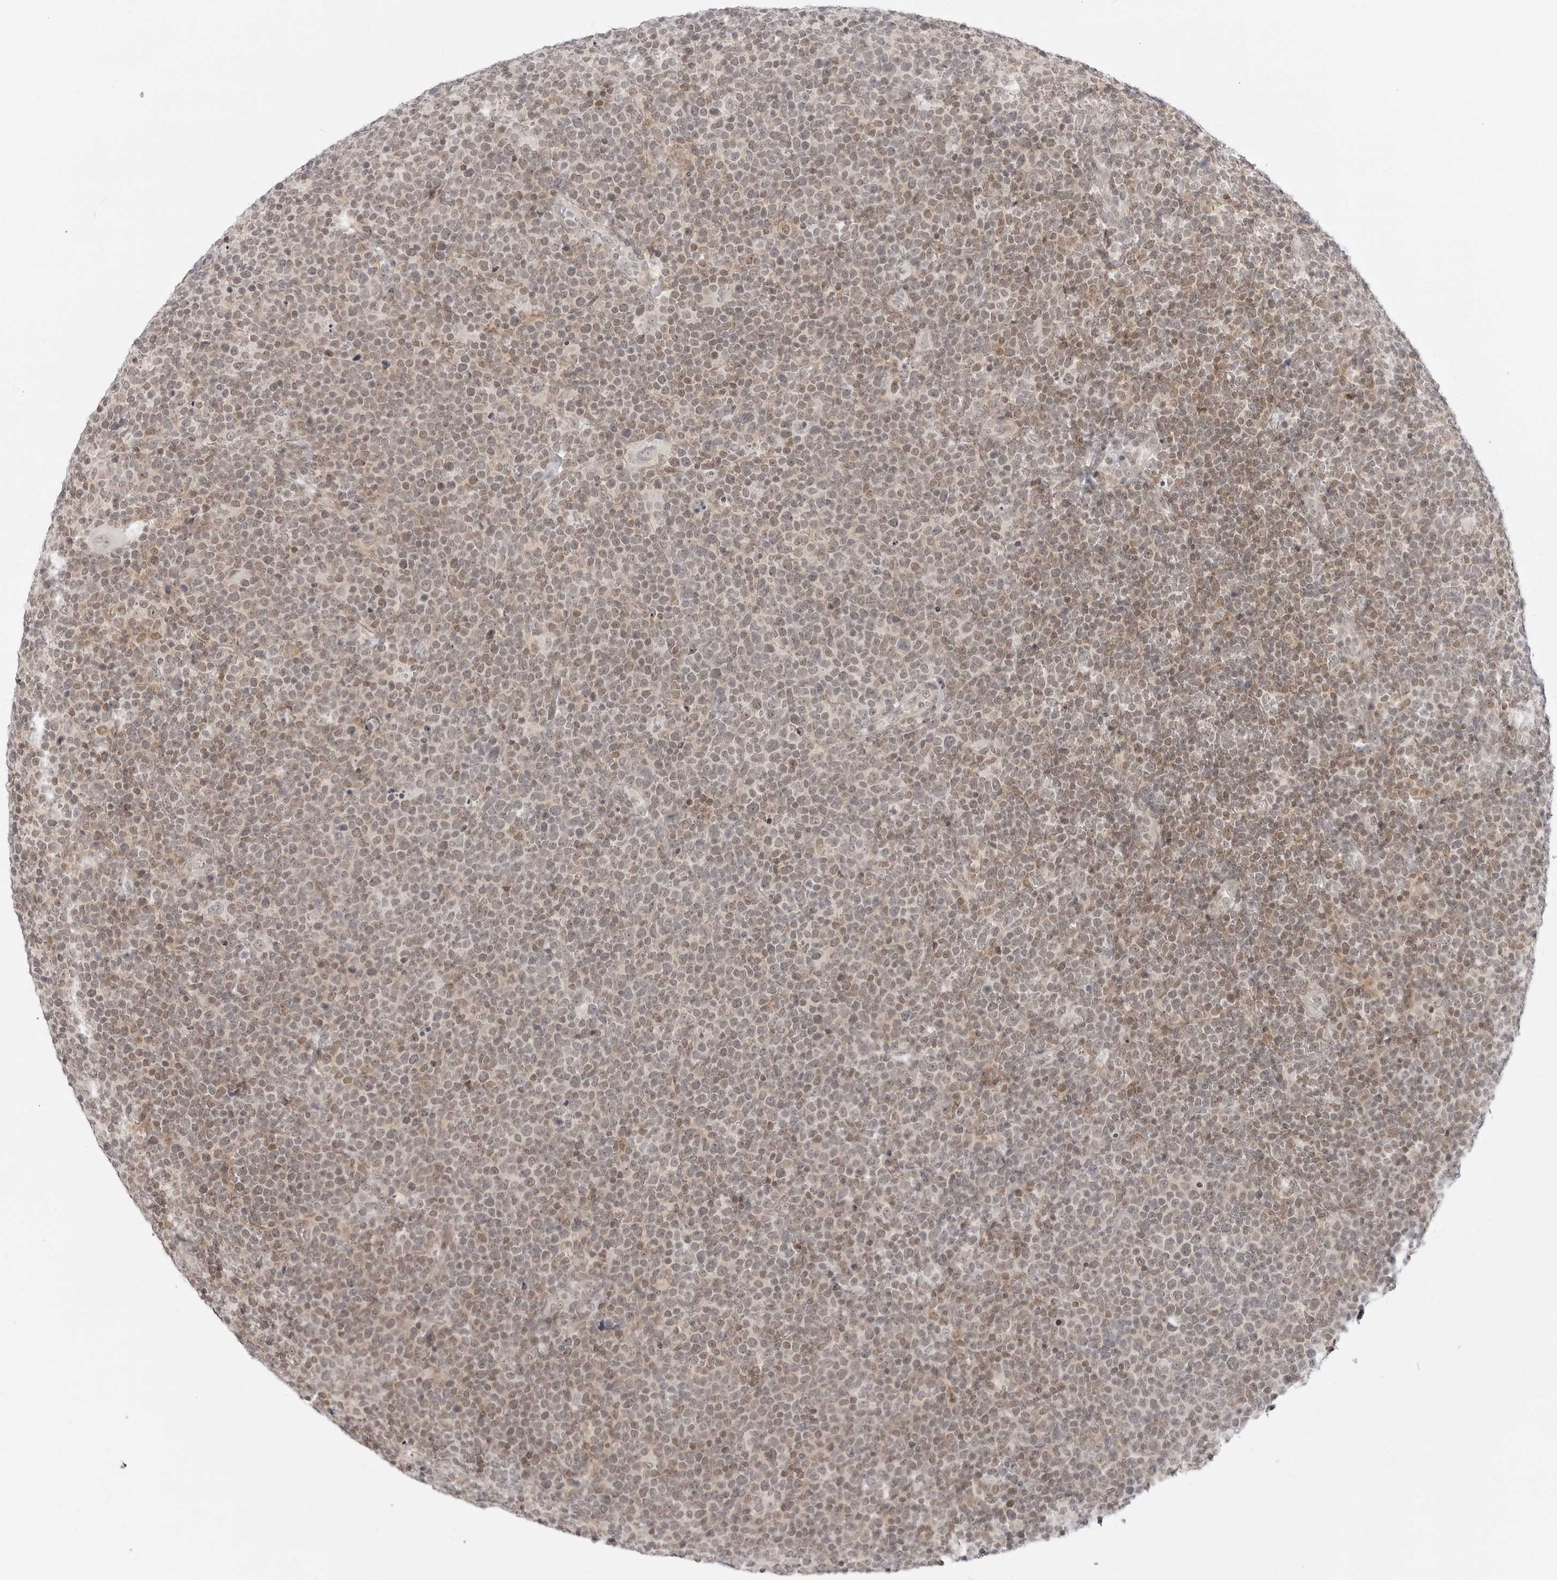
{"staining": {"intensity": "weak", "quantity": "25%-75%", "location": "cytoplasmic/membranous,nuclear"}, "tissue": "lymphoma", "cell_type": "Tumor cells", "image_type": "cancer", "snomed": [{"axis": "morphology", "description": "Malignant lymphoma, non-Hodgkin's type, High grade"}, {"axis": "topography", "description": "Lymph node"}], "caption": "Immunohistochemistry of lymphoma displays low levels of weak cytoplasmic/membranous and nuclear staining in about 25%-75% of tumor cells. The staining is performed using DAB brown chromogen to label protein expression. The nuclei are counter-stained blue using hematoxylin.", "gene": "PPP2R5C", "patient": {"sex": "male", "age": 61}}